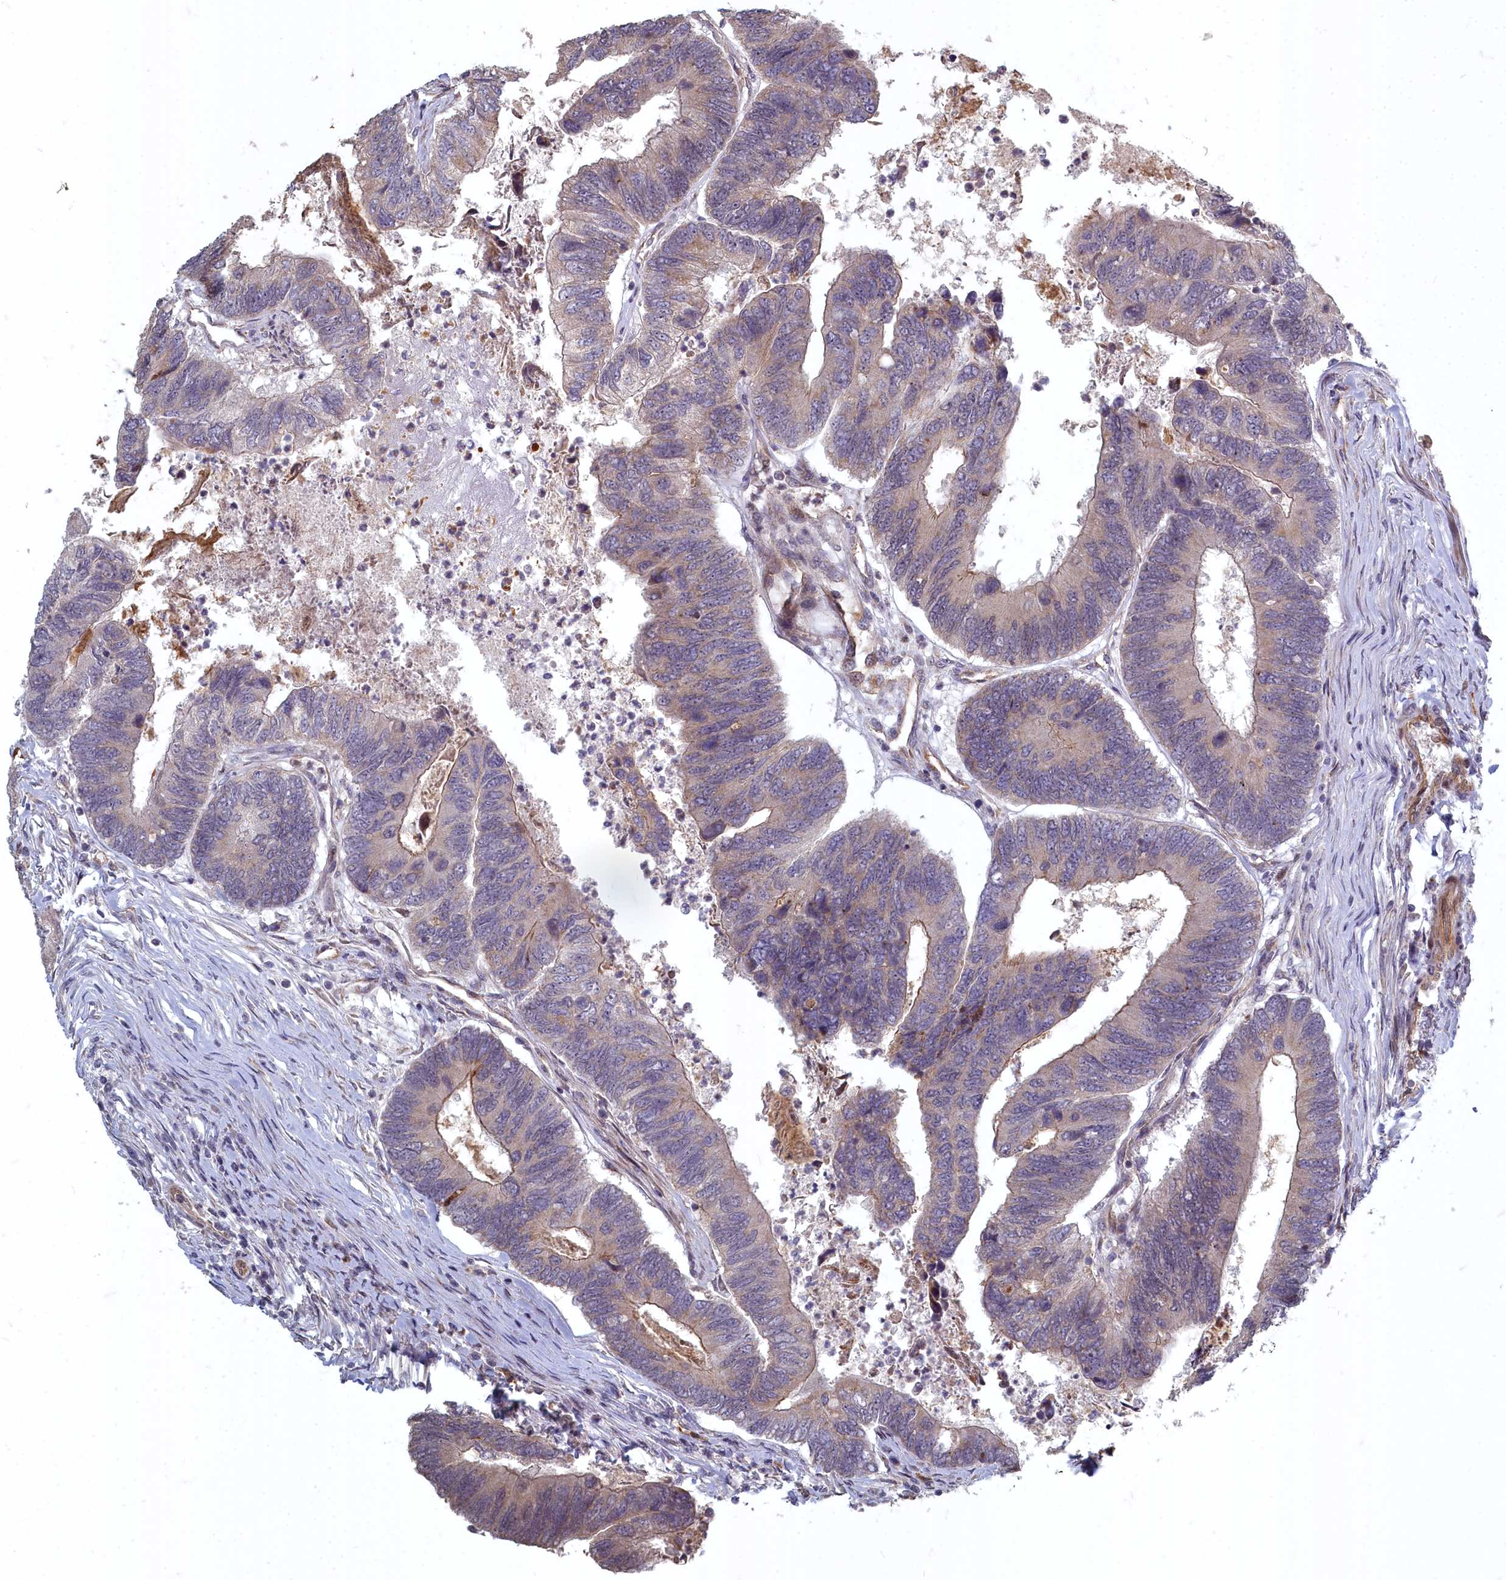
{"staining": {"intensity": "moderate", "quantity": "25%-75%", "location": "cytoplasmic/membranous"}, "tissue": "colorectal cancer", "cell_type": "Tumor cells", "image_type": "cancer", "snomed": [{"axis": "morphology", "description": "Adenocarcinoma, NOS"}, {"axis": "topography", "description": "Colon"}], "caption": "Colorectal cancer tissue displays moderate cytoplasmic/membranous expression in approximately 25%-75% of tumor cells", "gene": "TSPYL4", "patient": {"sex": "female", "age": 67}}